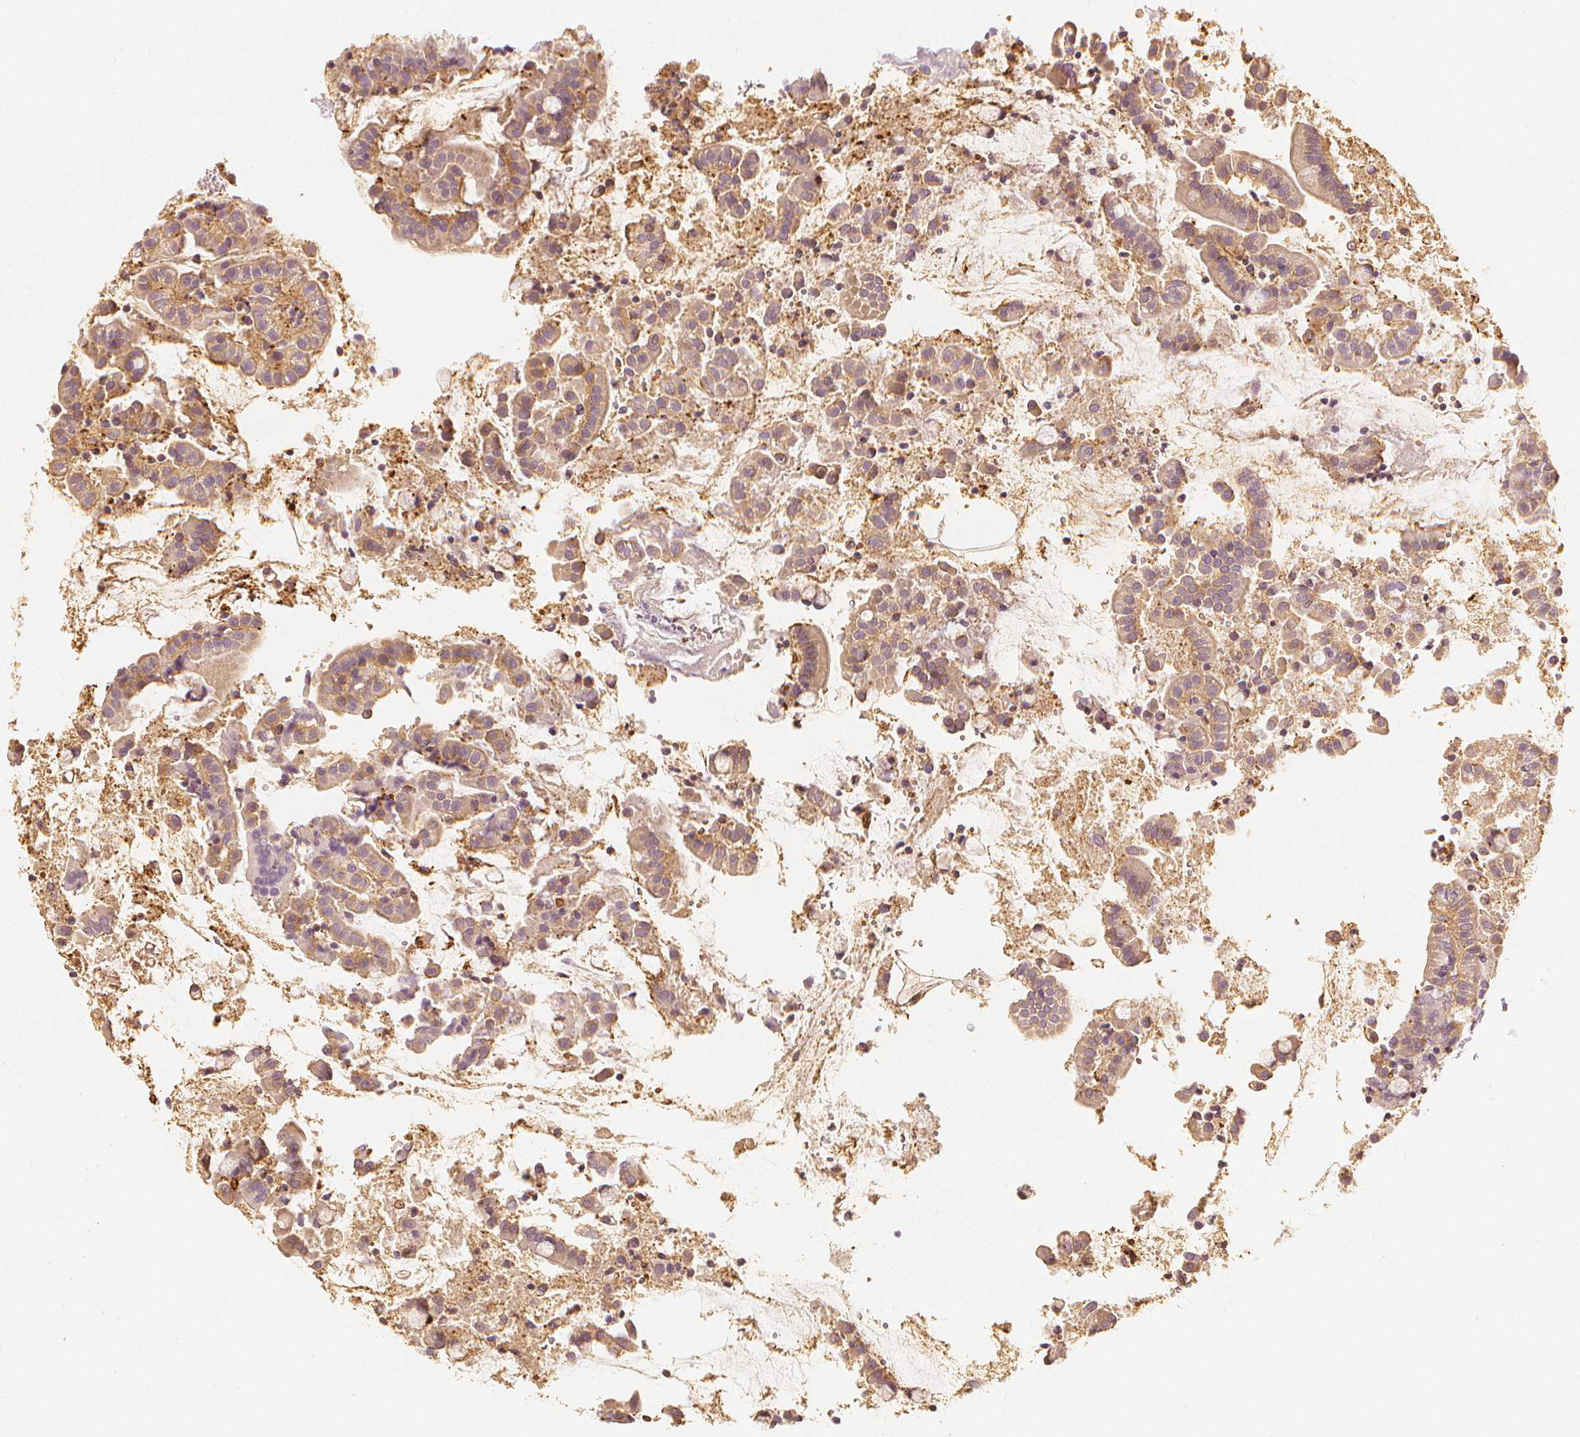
{"staining": {"intensity": "weak", "quantity": ">75%", "location": "cytoplasmic/membranous"}, "tissue": "small intestine", "cell_type": "Glandular cells", "image_type": "normal", "snomed": [{"axis": "morphology", "description": "Normal tissue, NOS"}, {"axis": "topography", "description": "Small intestine"}], "caption": "Approximately >75% of glandular cells in normal small intestine exhibit weak cytoplasmic/membranous protein expression as visualized by brown immunohistochemical staining.", "gene": "ARHGAP26", "patient": {"sex": "female", "age": 64}}